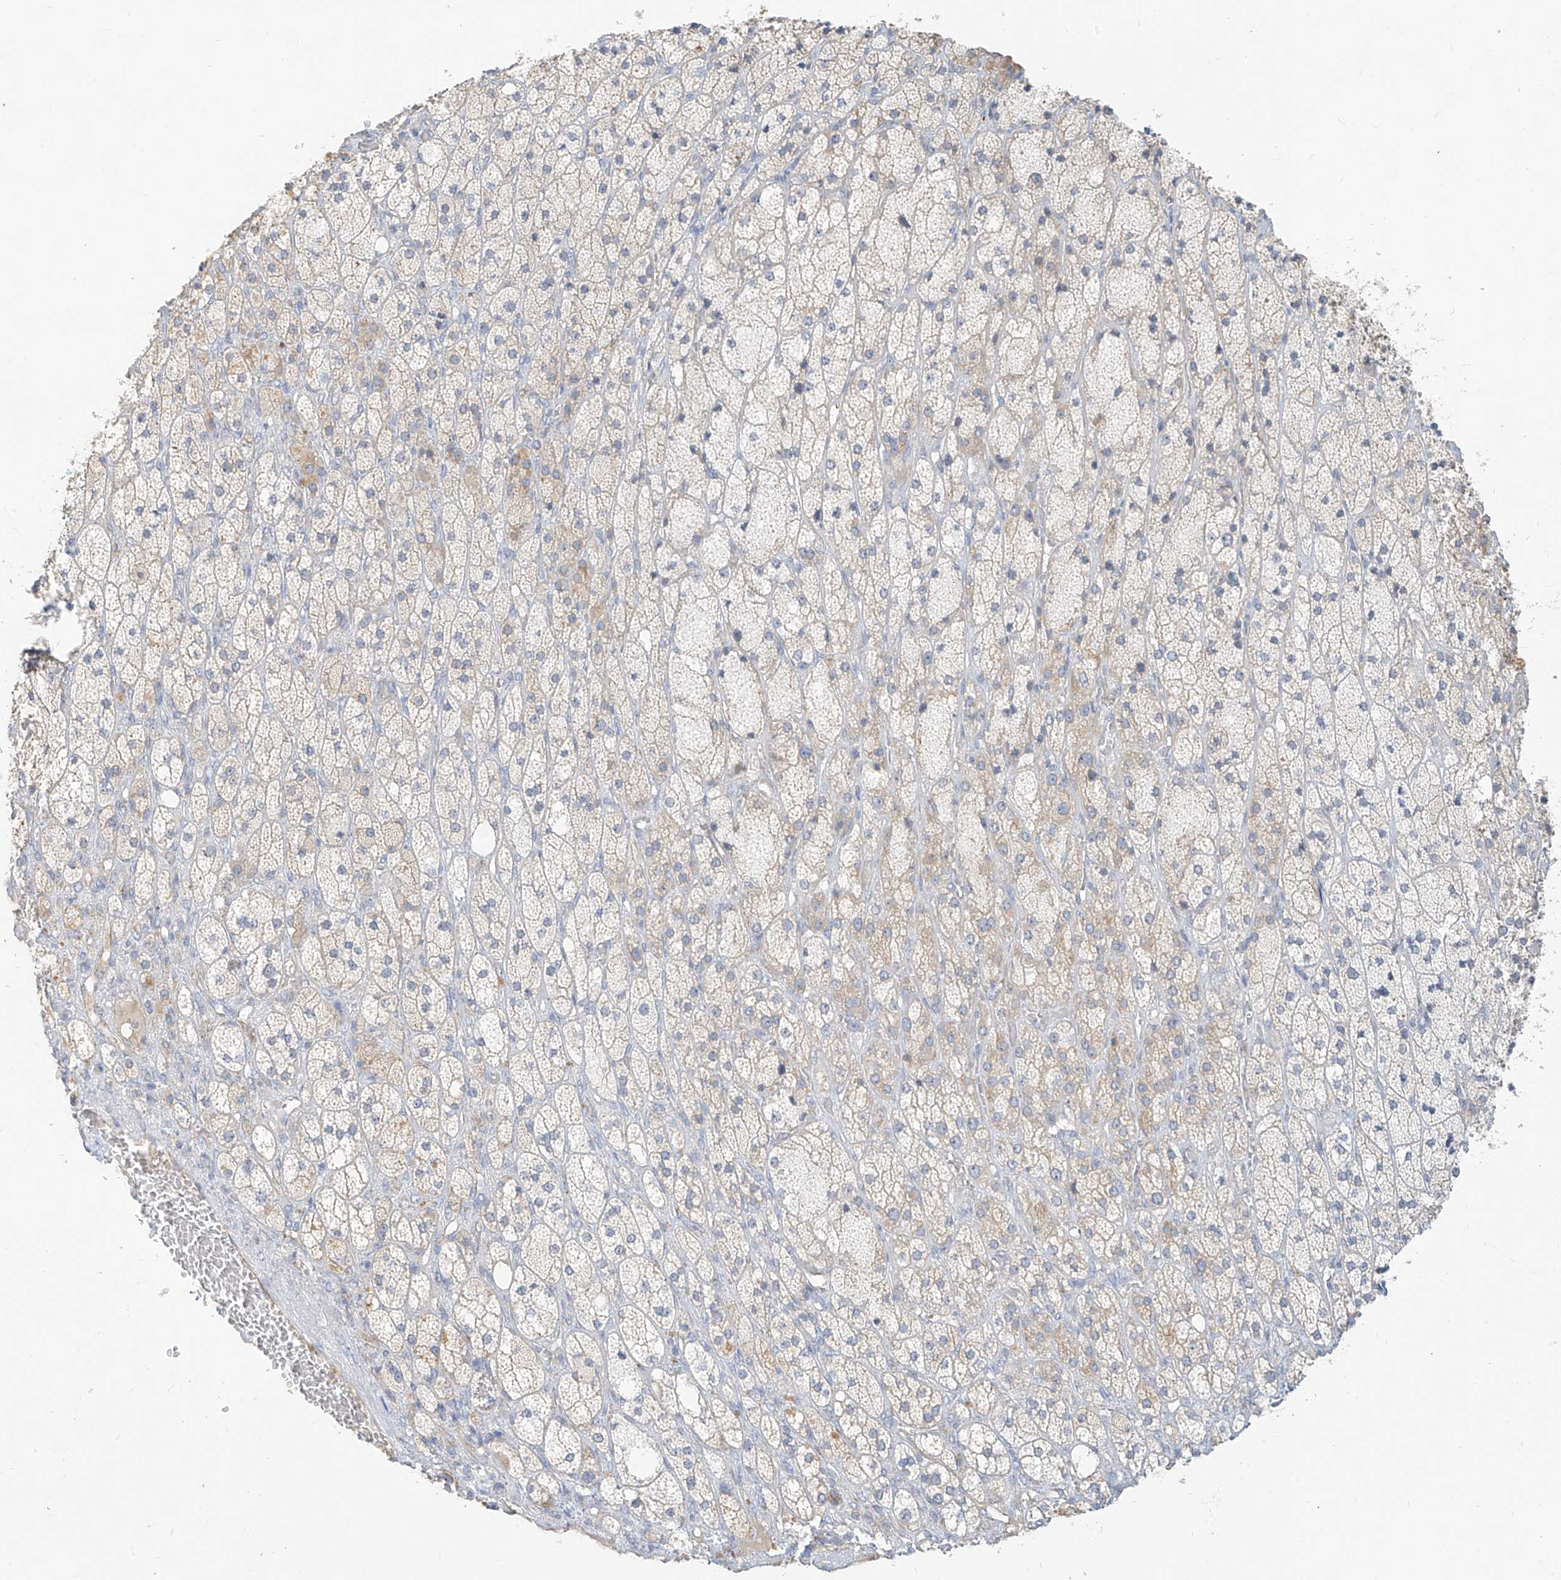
{"staining": {"intensity": "weak", "quantity": "<25%", "location": "cytoplasmic/membranous"}, "tissue": "adrenal gland", "cell_type": "Glandular cells", "image_type": "normal", "snomed": [{"axis": "morphology", "description": "Normal tissue, NOS"}, {"axis": "topography", "description": "Adrenal gland"}], "caption": "An image of adrenal gland stained for a protein shows no brown staining in glandular cells. (DAB immunohistochemistry (IHC), high magnification).", "gene": "C2orf42", "patient": {"sex": "male", "age": 61}}